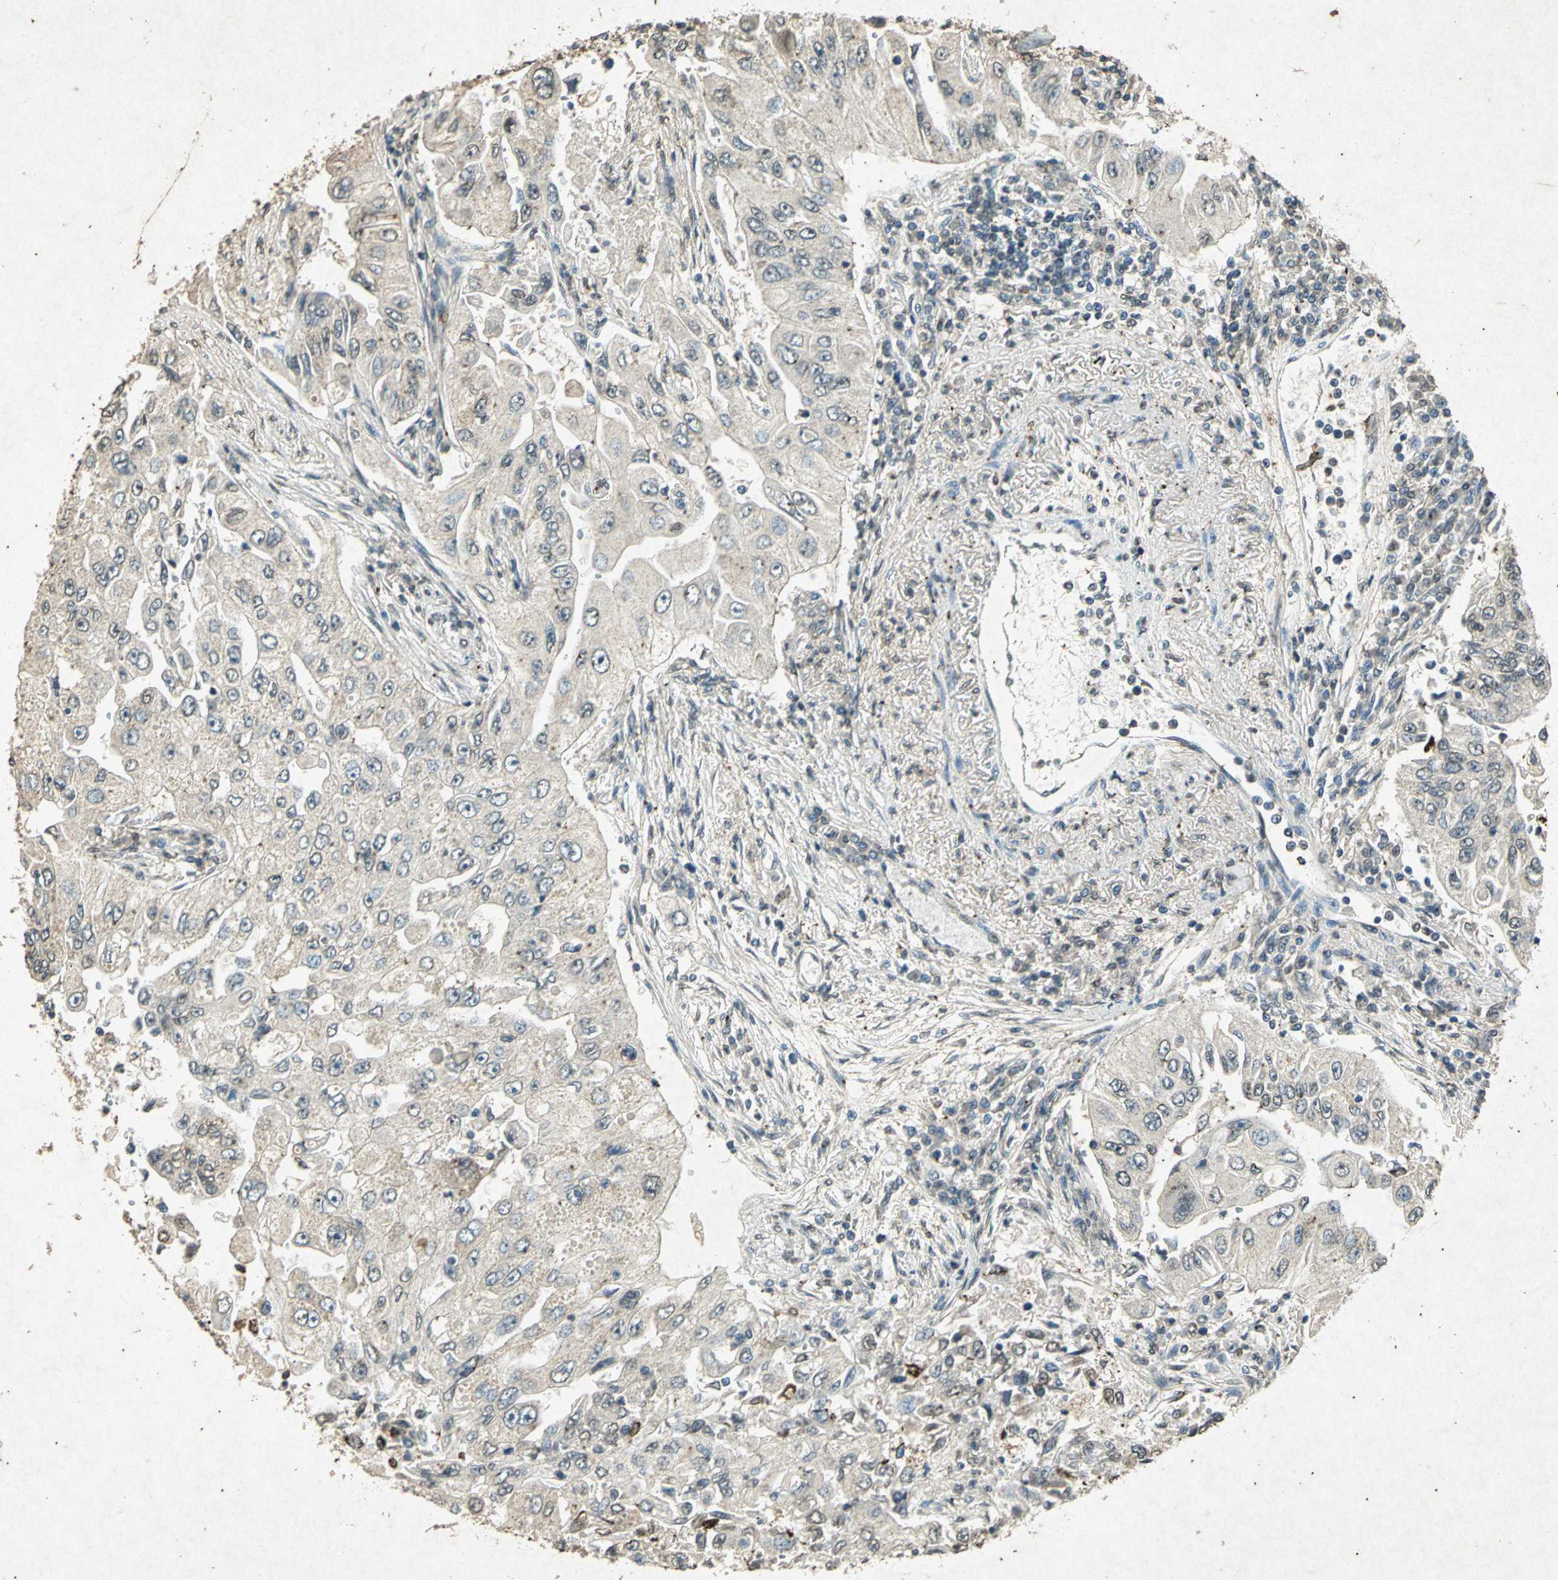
{"staining": {"intensity": "negative", "quantity": "none", "location": "none"}, "tissue": "lung cancer", "cell_type": "Tumor cells", "image_type": "cancer", "snomed": [{"axis": "morphology", "description": "Adenocarcinoma, NOS"}, {"axis": "topography", "description": "Lung"}], "caption": "An IHC image of lung cancer is shown. There is no staining in tumor cells of lung cancer.", "gene": "PSEN1", "patient": {"sex": "male", "age": 84}}